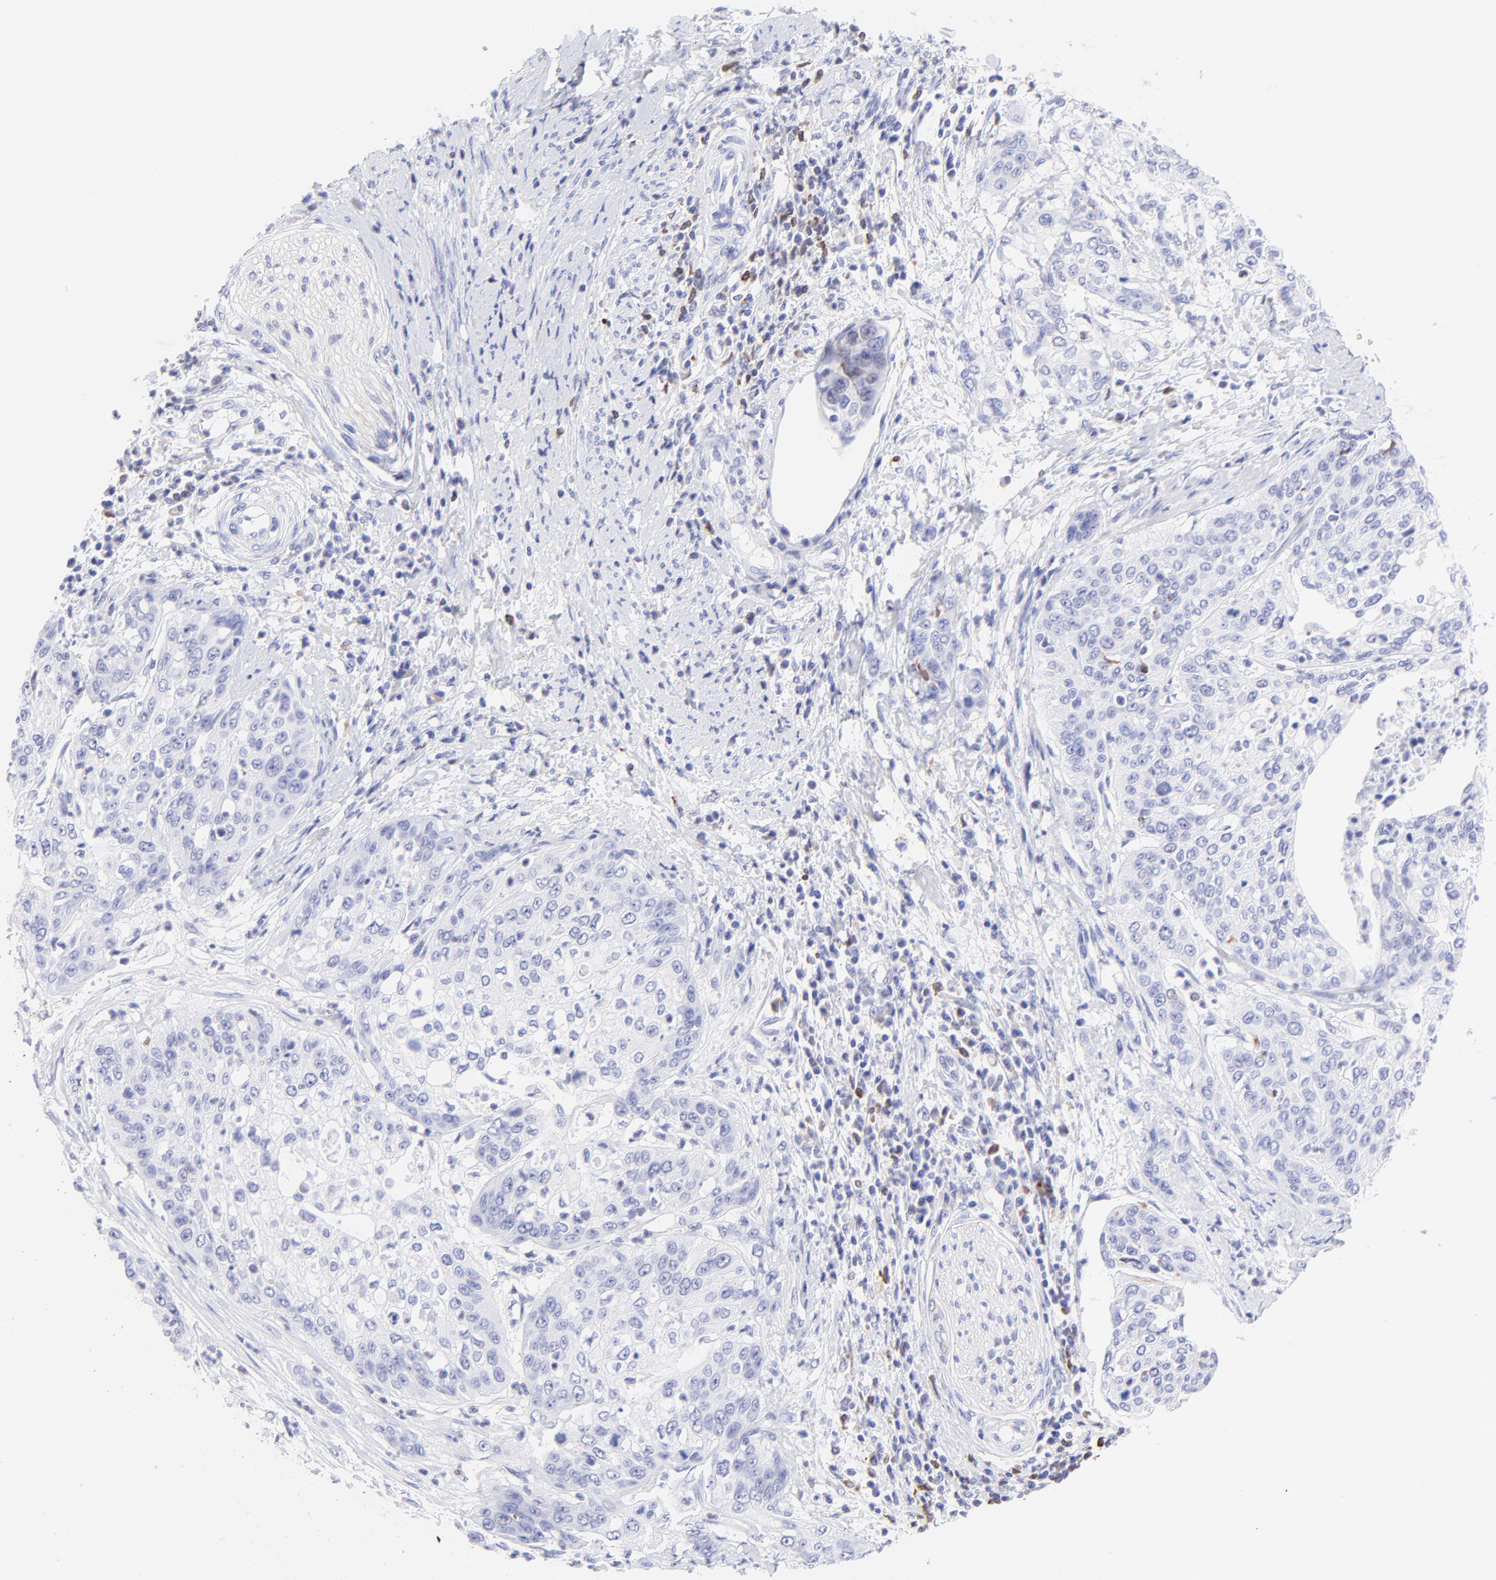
{"staining": {"intensity": "negative", "quantity": "none", "location": "none"}, "tissue": "cervical cancer", "cell_type": "Tumor cells", "image_type": "cancer", "snomed": [{"axis": "morphology", "description": "Squamous cell carcinoma, NOS"}, {"axis": "topography", "description": "Cervix"}], "caption": "DAB immunohistochemical staining of cervical cancer (squamous cell carcinoma) demonstrates no significant staining in tumor cells.", "gene": "IRAG2", "patient": {"sex": "female", "age": 41}}